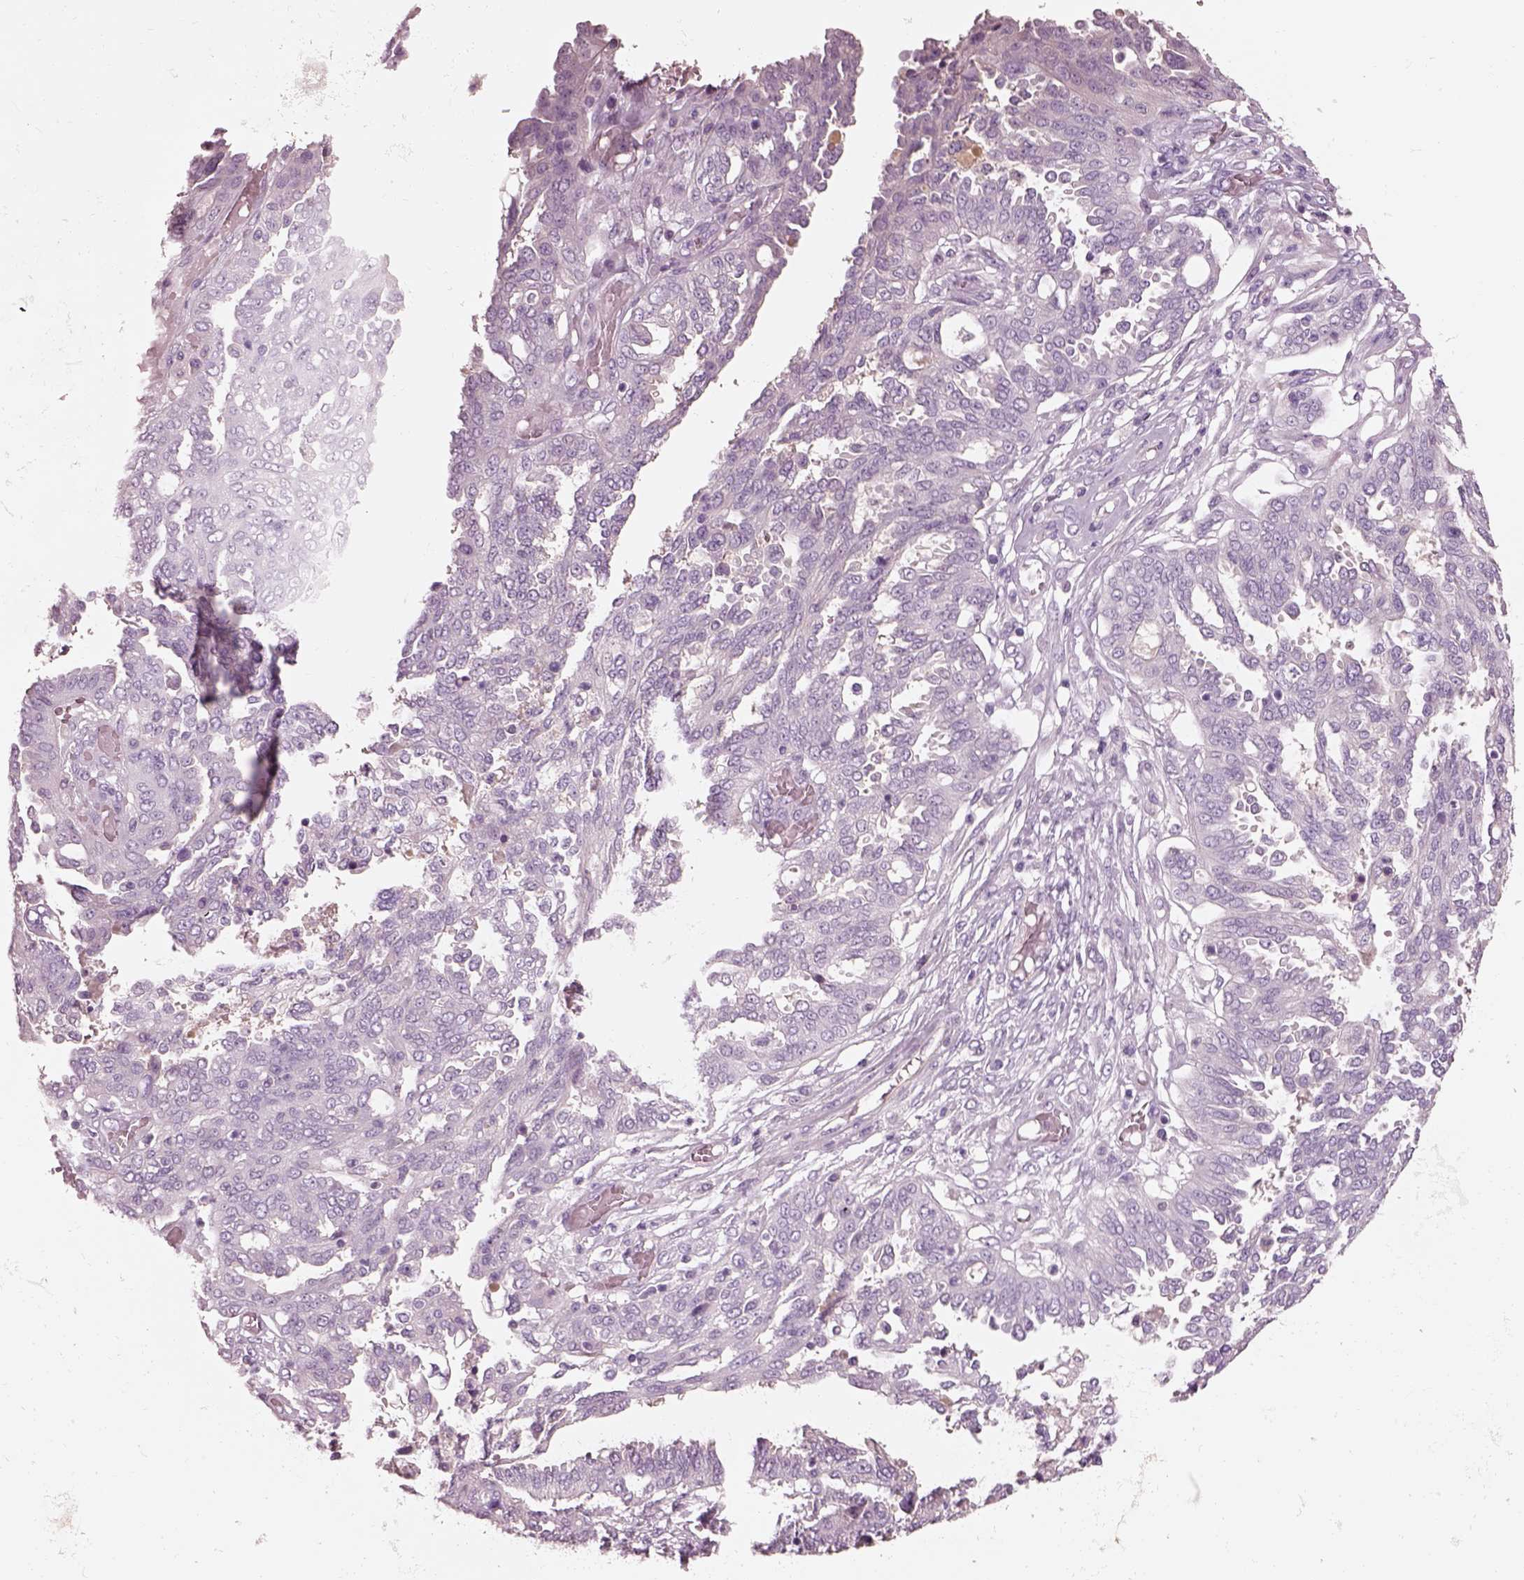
{"staining": {"intensity": "negative", "quantity": "none", "location": "none"}, "tissue": "ovarian cancer", "cell_type": "Tumor cells", "image_type": "cancer", "snomed": [{"axis": "morphology", "description": "Cystadenocarcinoma, serous, NOS"}, {"axis": "topography", "description": "Ovary"}], "caption": "DAB (3,3'-diaminobenzidine) immunohistochemical staining of human ovarian cancer (serous cystadenocarcinoma) reveals no significant expression in tumor cells.", "gene": "IGLL1", "patient": {"sex": "female", "age": 67}}